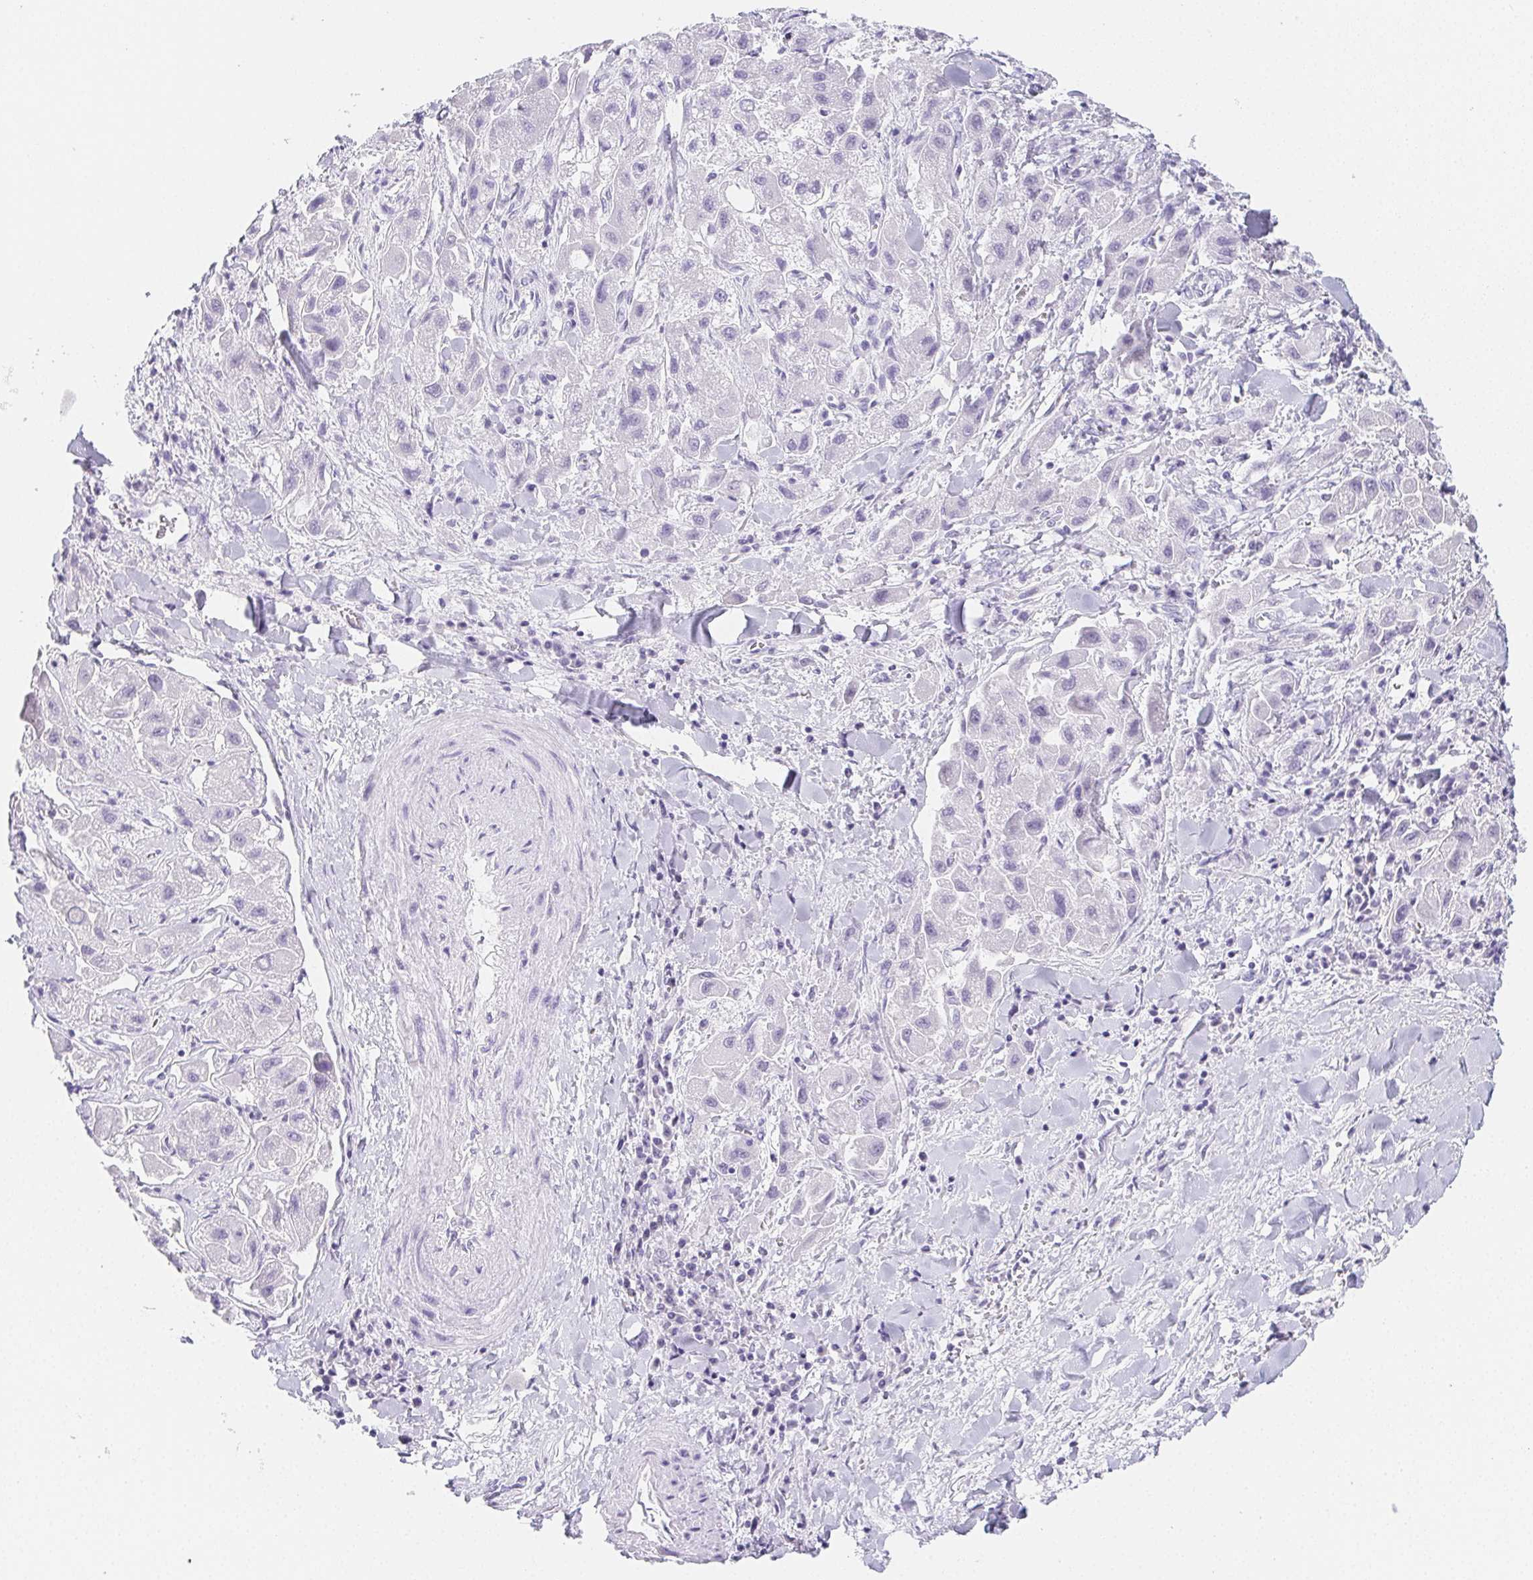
{"staining": {"intensity": "negative", "quantity": "none", "location": "none"}, "tissue": "liver cancer", "cell_type": "Tumor cells", "image_type": "cancer", "snomed": [{"axis": "morphology", "description": "Carcinoma, Hepatocellular, NOS"}, {"axis": "topography", "description": "Liver"}], "caption": "A histopathology image of human liver hepatocellular carcinoma is negative for staining in tumor cells. (Stains: DAB (3,3'-diaminobenzidine) IHC with hematoxylin counter stain, Microscopy: brightfield microscopy at high magnification).", "gene": "ZBBX", "patient": {"sex": "male", "age": 24}}